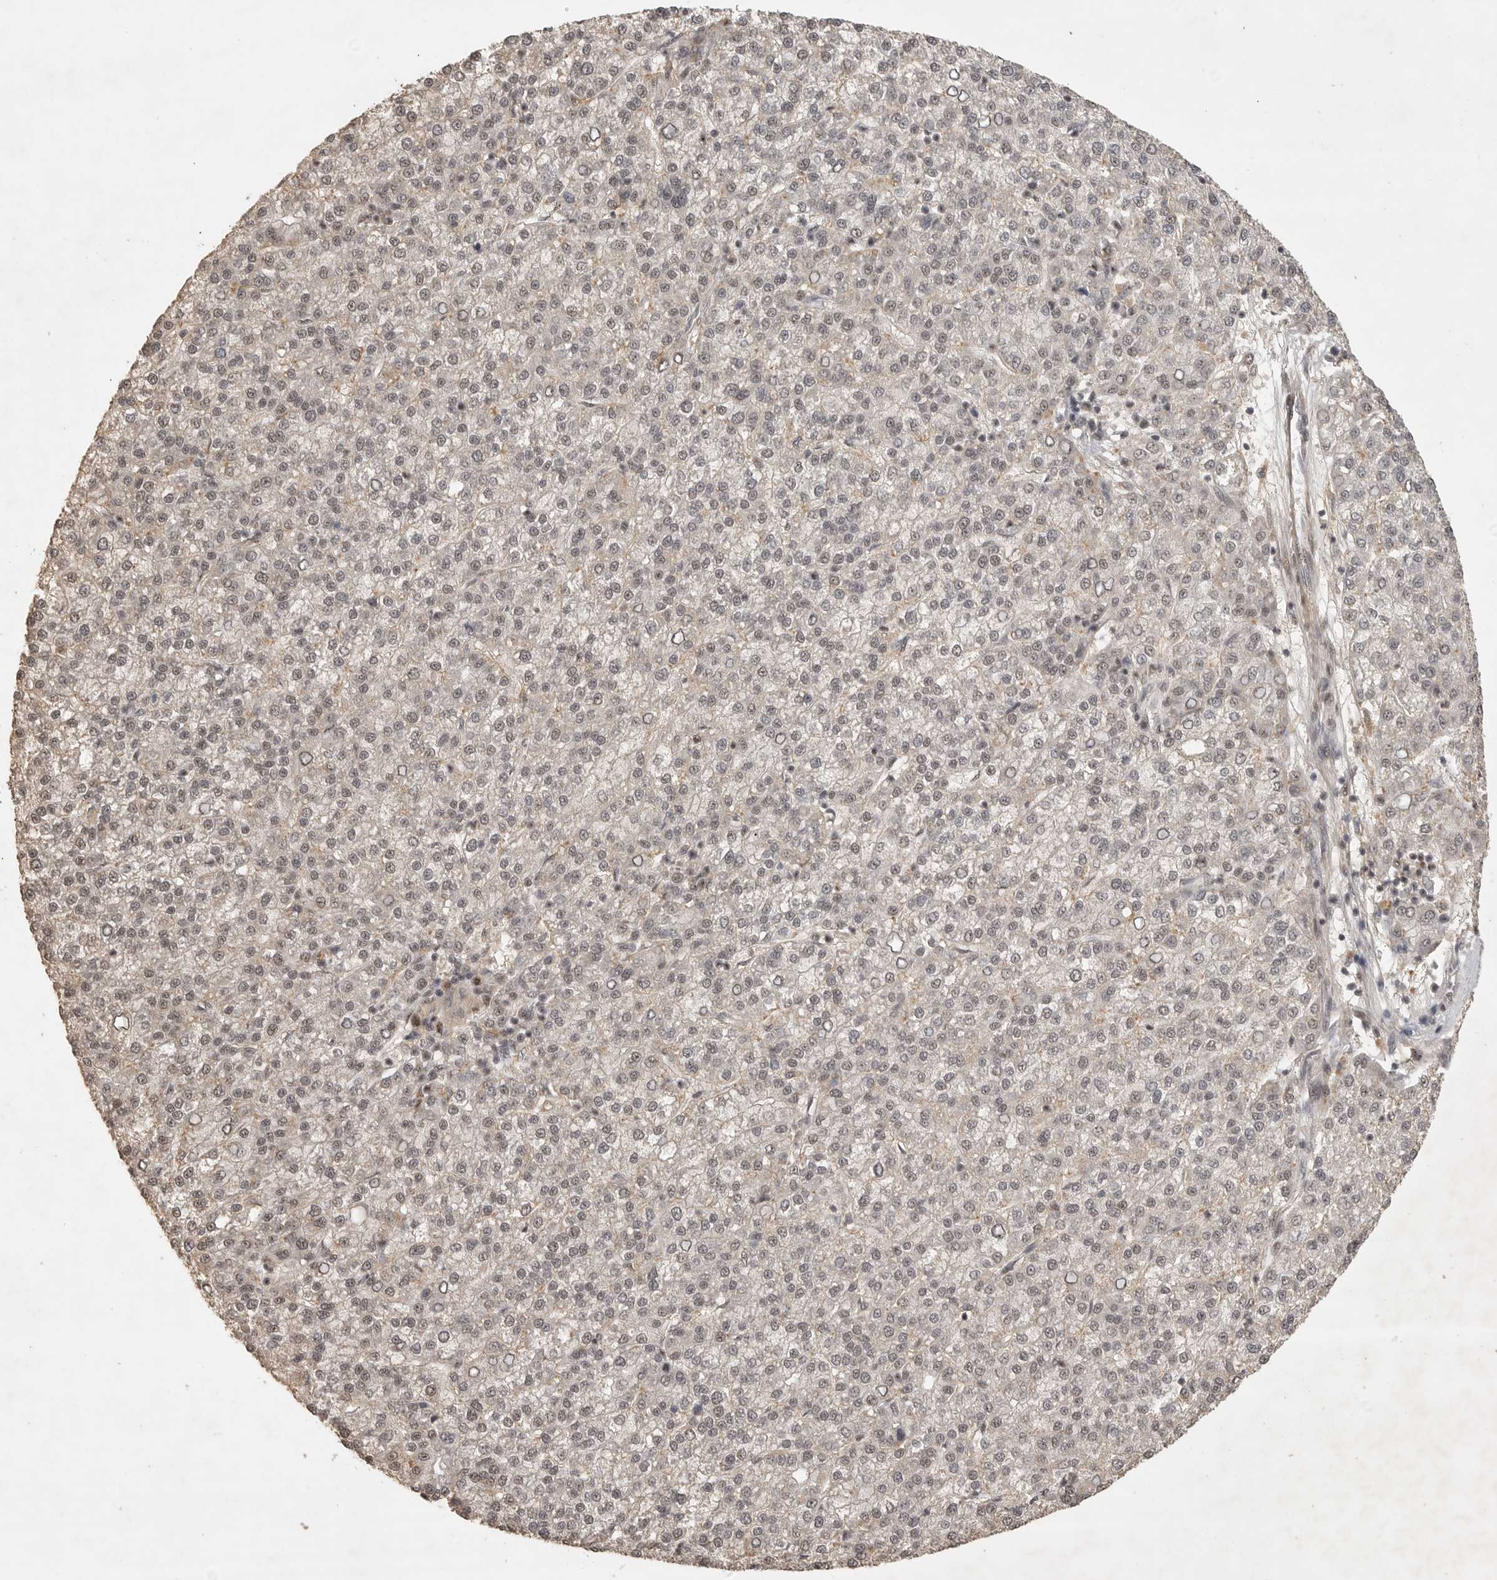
{"staining": {"intensity": "weak", "quantity": "<25%", "location": "nuclear"}, "tissue": "liver cancer", "cell_type": "Tumor cells", "image_type": "cancer", "snomed": [{"axis": "morphology", "description": "Carcinoma, Hepatocellular, NOS"}, {"axis": "topography", "description": "Liver"}], "caption": "This is an IHC photomicrograph of human liver cancer. There is no positivity in tumor cells.", "gene": "POMP", "patient": {"sex": "female", "age": 58}}